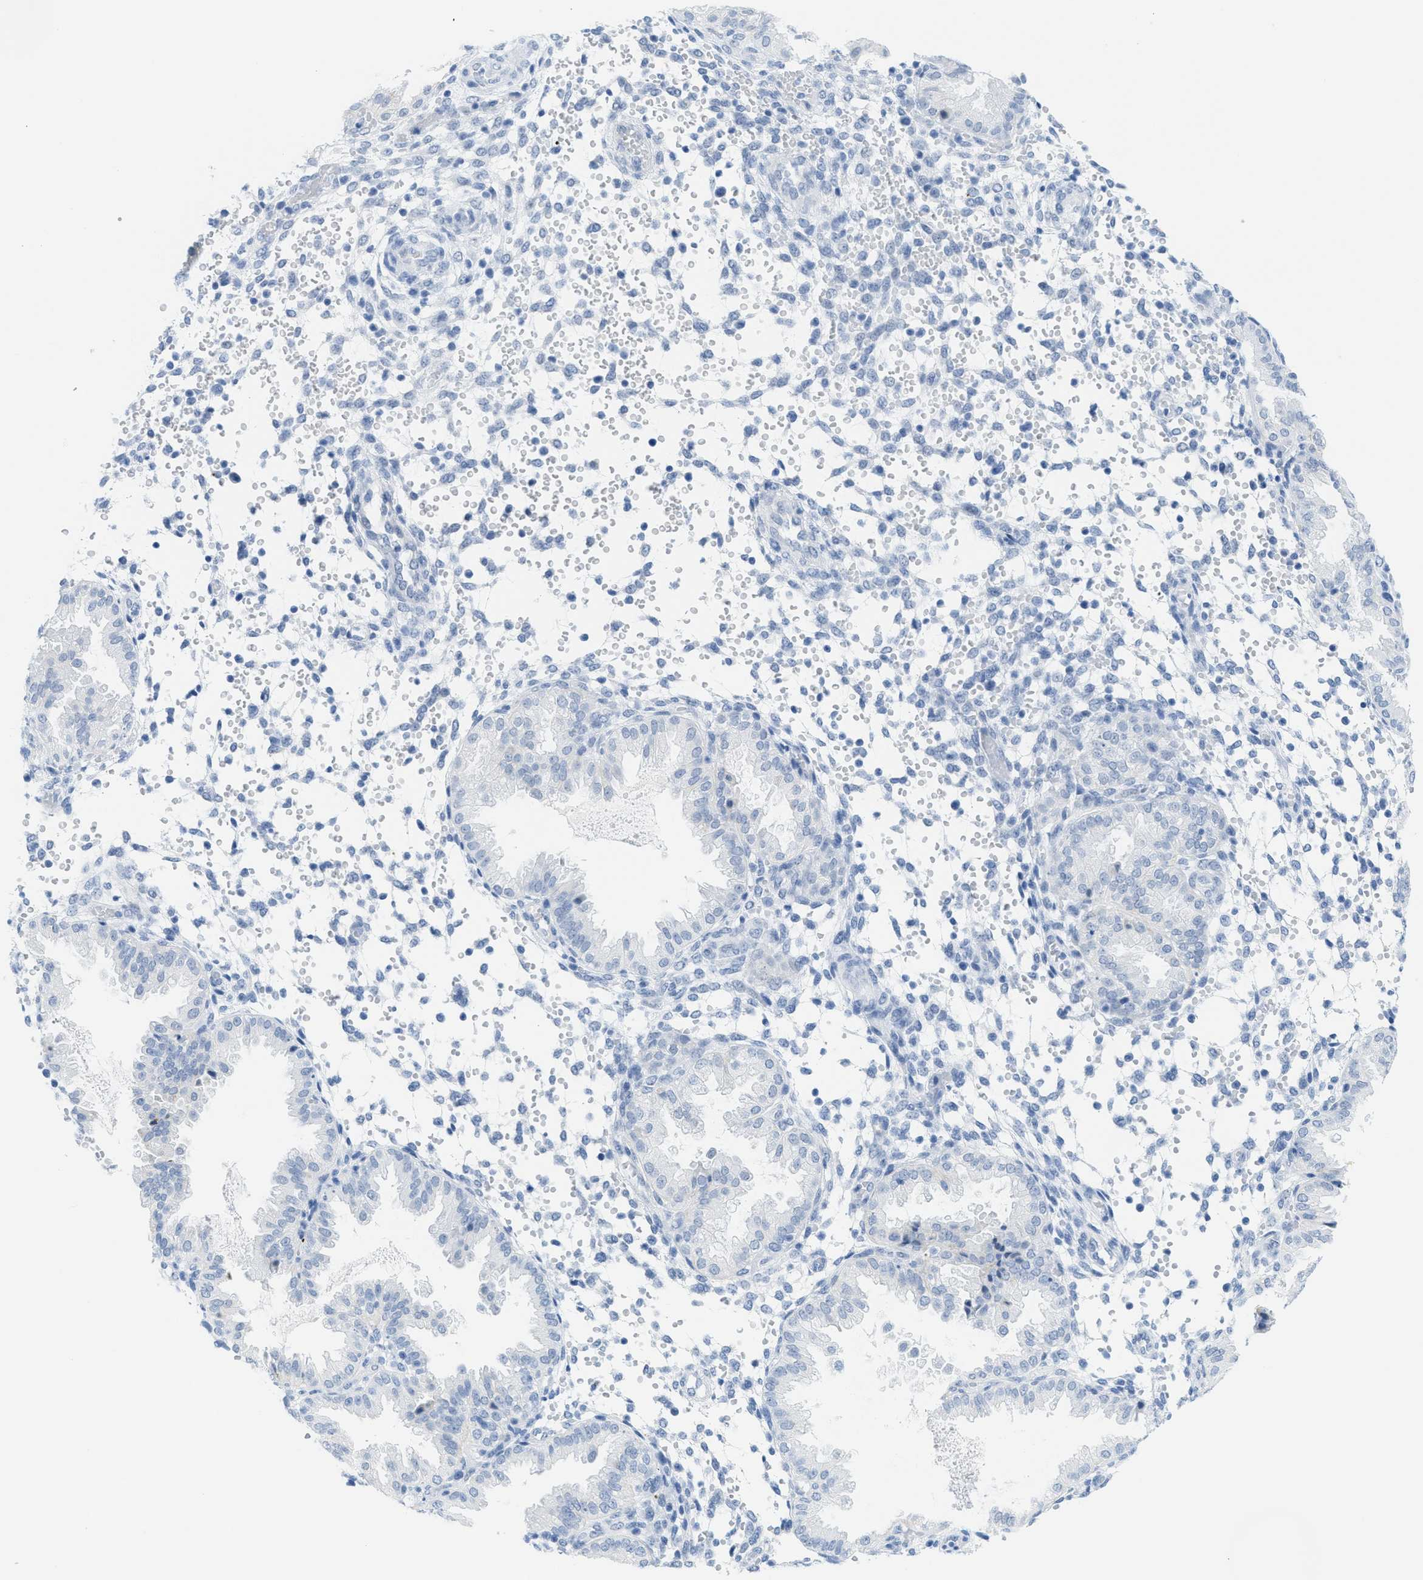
{"staining": {"intensity": "negative", "quantity": "none", "location": "none"}, "tissue": "endometrium", "cell_type": "Cells in endometrial stroma", "image_type": "normal", "snomed": [{"axis": "morphology", "description": "Normal tissue, NOS"}, {"axis": "topography", "description": "Endometrium"}], "caption": "This micrograph is of unremarkable endometrium stained with immunohistochemistry to label a protein in brown with the nuclei are counter-stained blue. There is no expression in cells in endometrial stroma. (Immunohistochemistry, brightfield microscopy, high magnification).", "gene": "WDR4", "patient": {"sex": "female", "age": 33}}